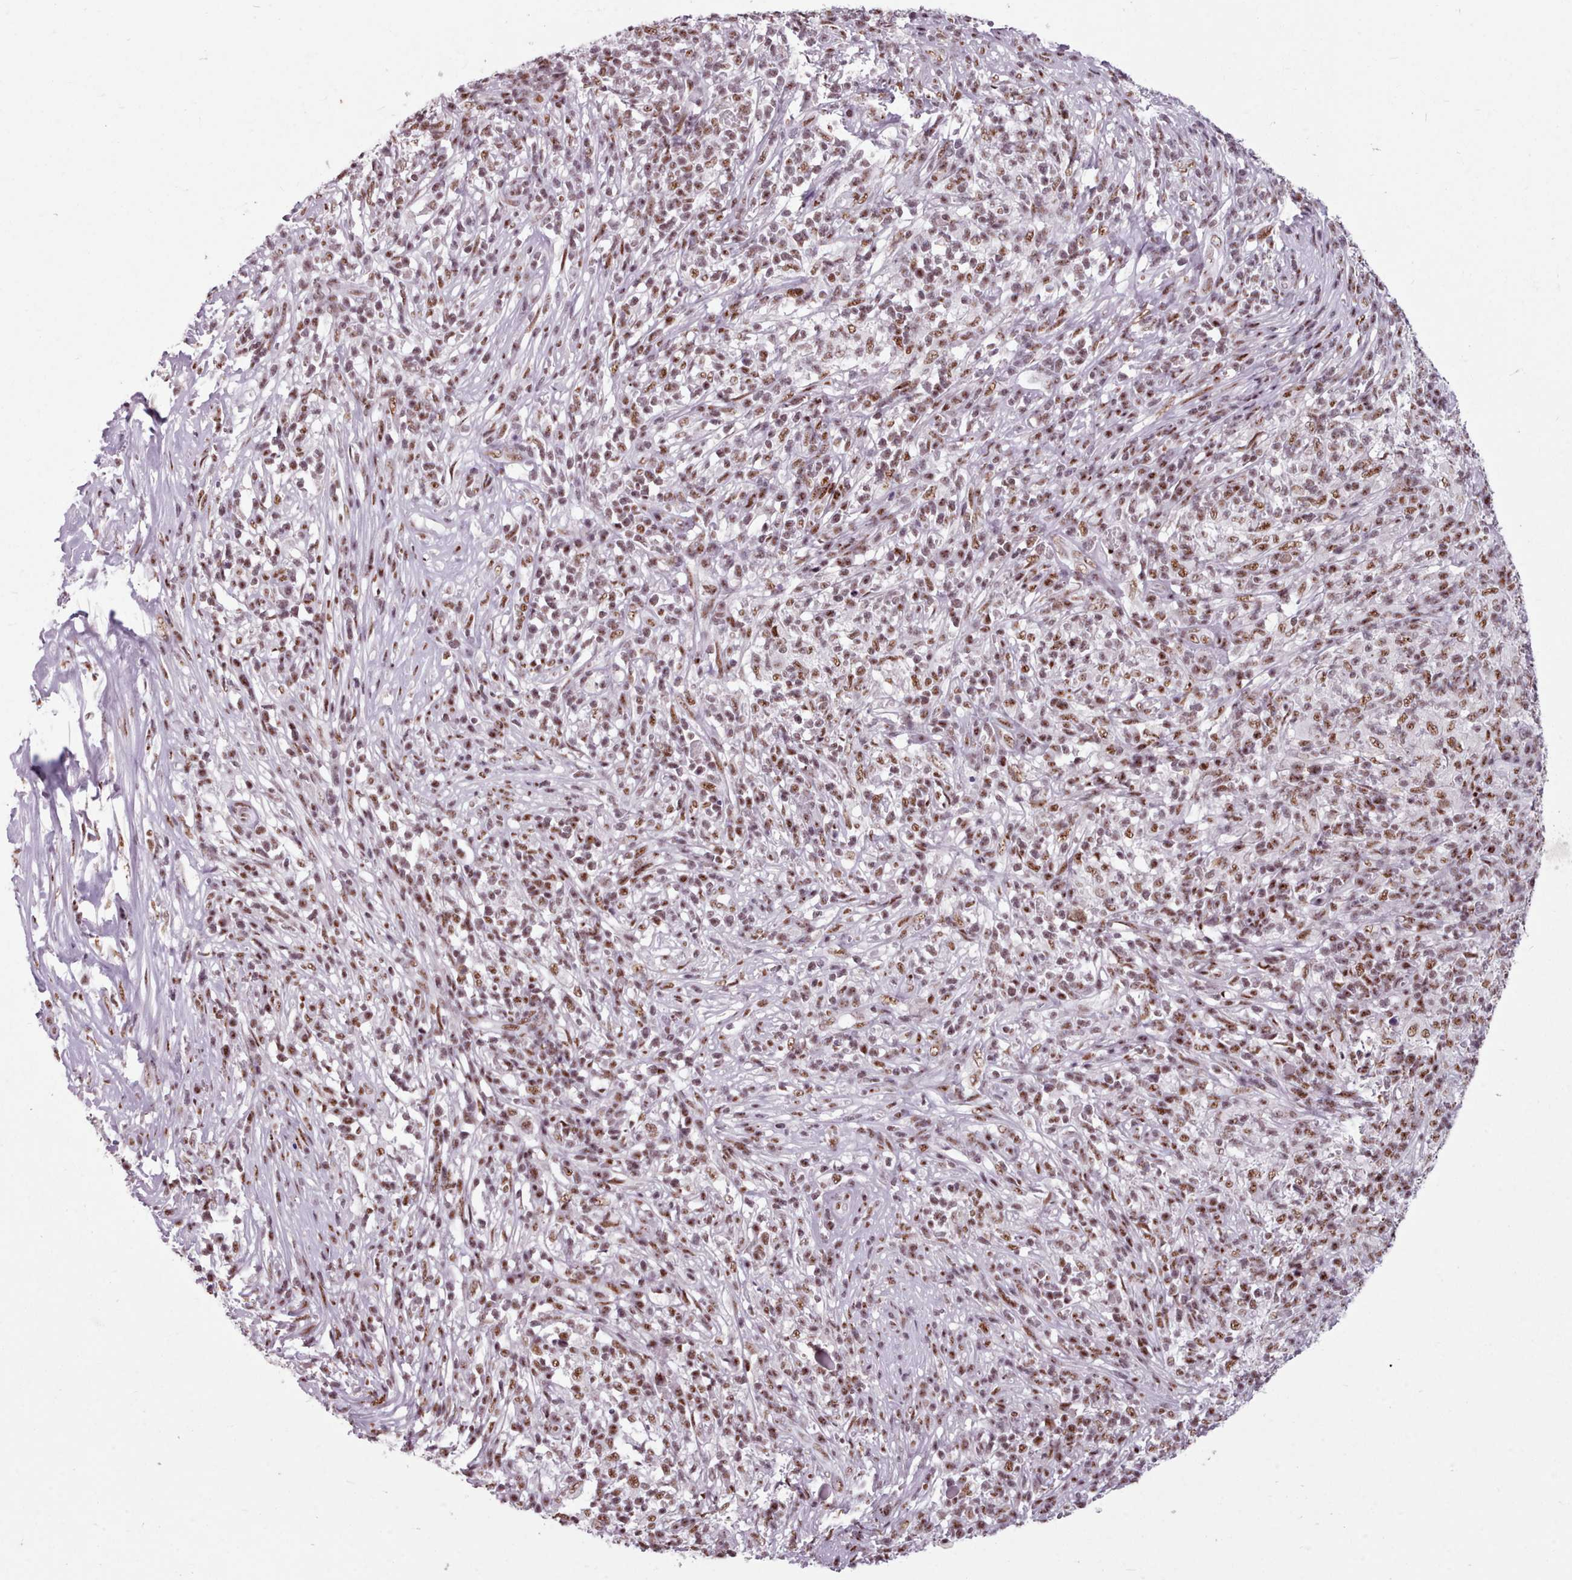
{"staining": {"intensity": "moderate", "quantity": ">75%", "location": "nuclear"}, "tissue": "melanoma", "cell_type": "Tumor cells", "image_type": "cancer", "snomed": [{"axis": "morphology", "description": "Malignant melanoma, NOS"}, {"axis": "topography", "description": "Skin"}], "caption": "The histopathology image exhibits a brown stain indicating the presence of a protein in the nuclear of tumor cells in malignant melanoma. Immunohistochemistry (ihc) stains the protein of interest in brown and the nuclei are stained blue.", "gene": "SRRM1", "patient": {"sex": "male", "age": 66}}